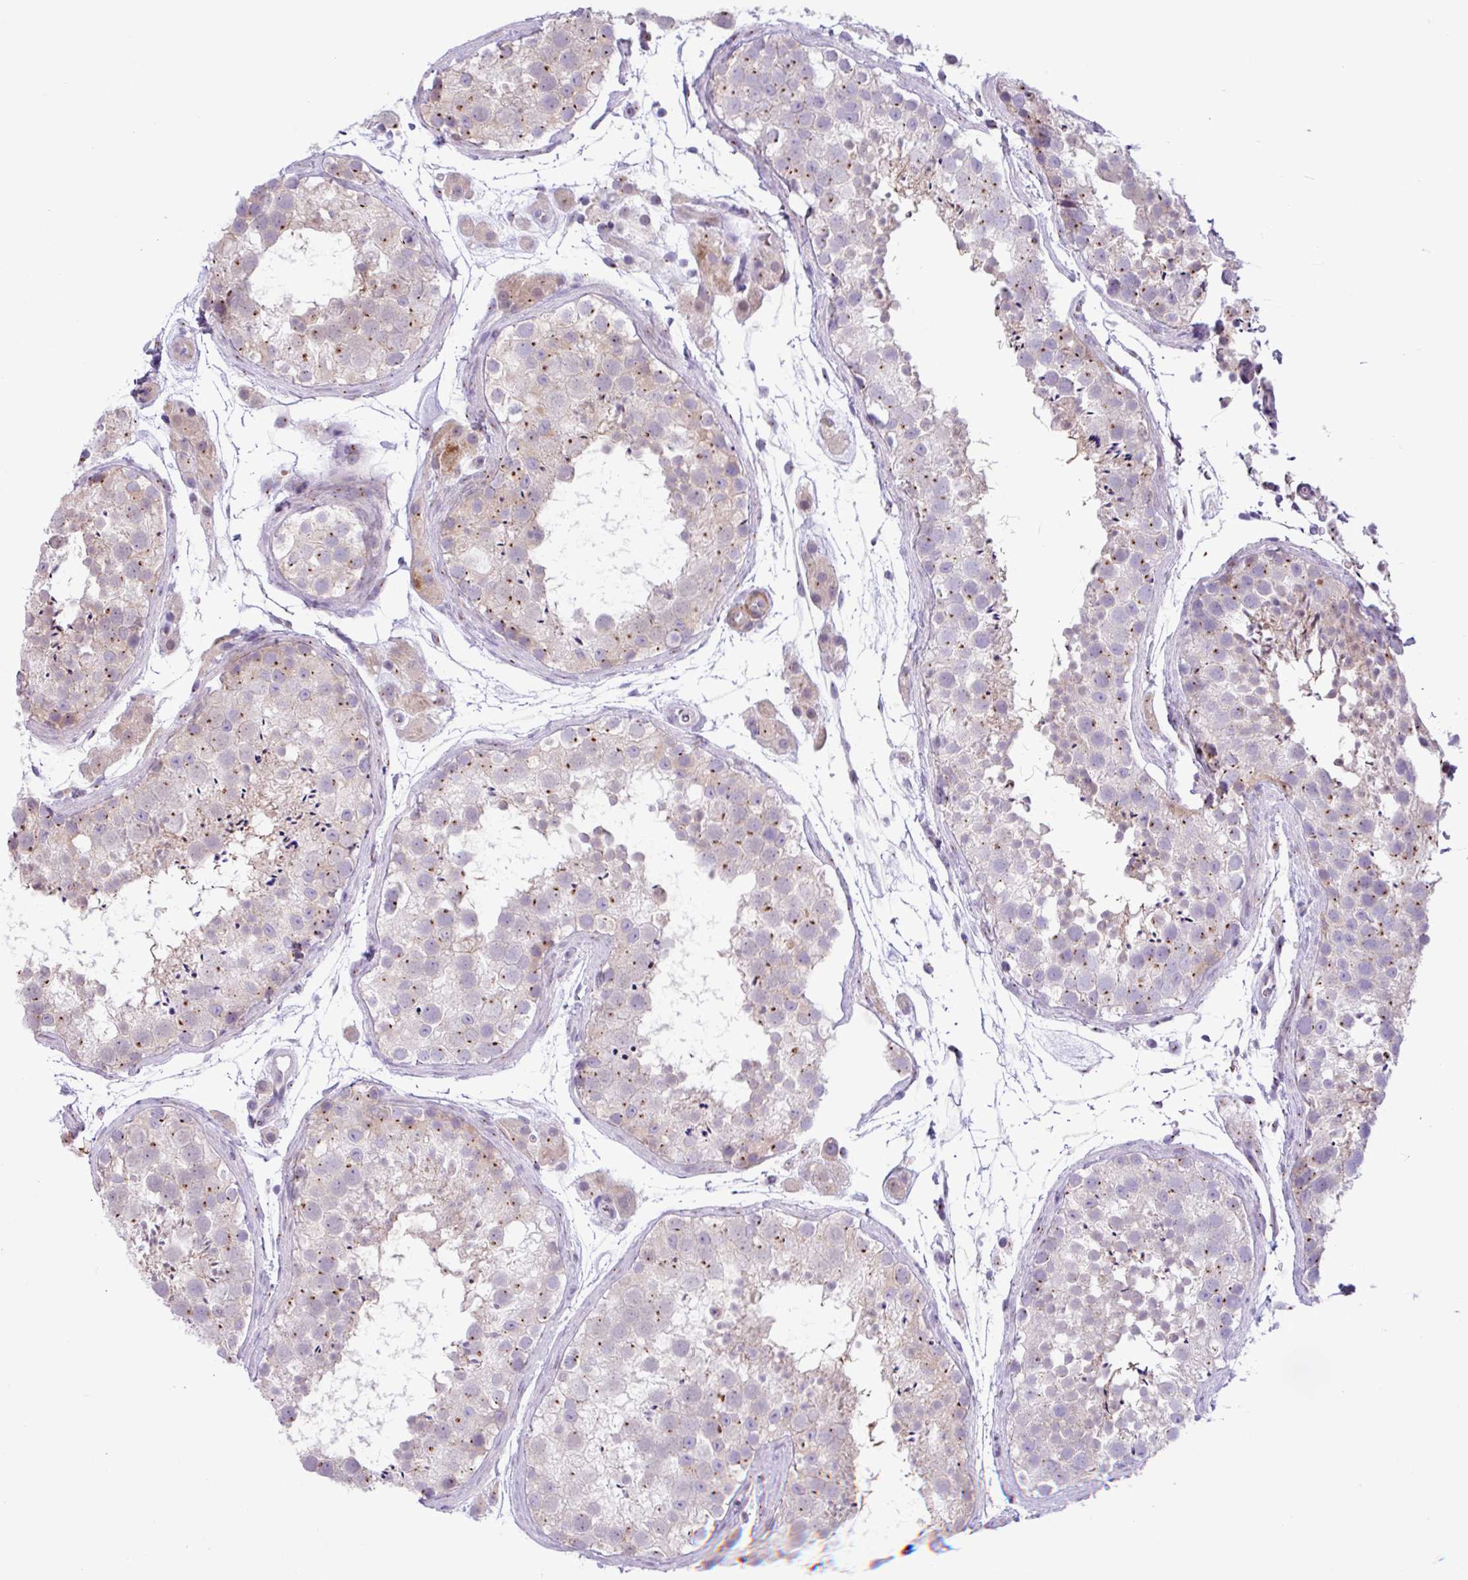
{"staining": {"intensity": "moderate", "quantity": "25%-75%", "location": "cytoplasmic/membranous"}, "tissue": "testis", "cell_type": "Cells in seminiferous ducts", "image_type": "normal", "snomed": [{"axis": "morphology", "description": "Normal tissue, NOS"}, {"axis": "topography", "description": "Testis"}], "caption": "Testis stained with DAB (3,3'-diaminobenzidine) immunohistochemistry (IHC) reveals medium levels of moderate cytoplasmic/membranous staining in approximately 25%-75% of cells in seminiferous ducts.", "gene": "SPINK8", "patient": {"sex": "male", "age": 41}}